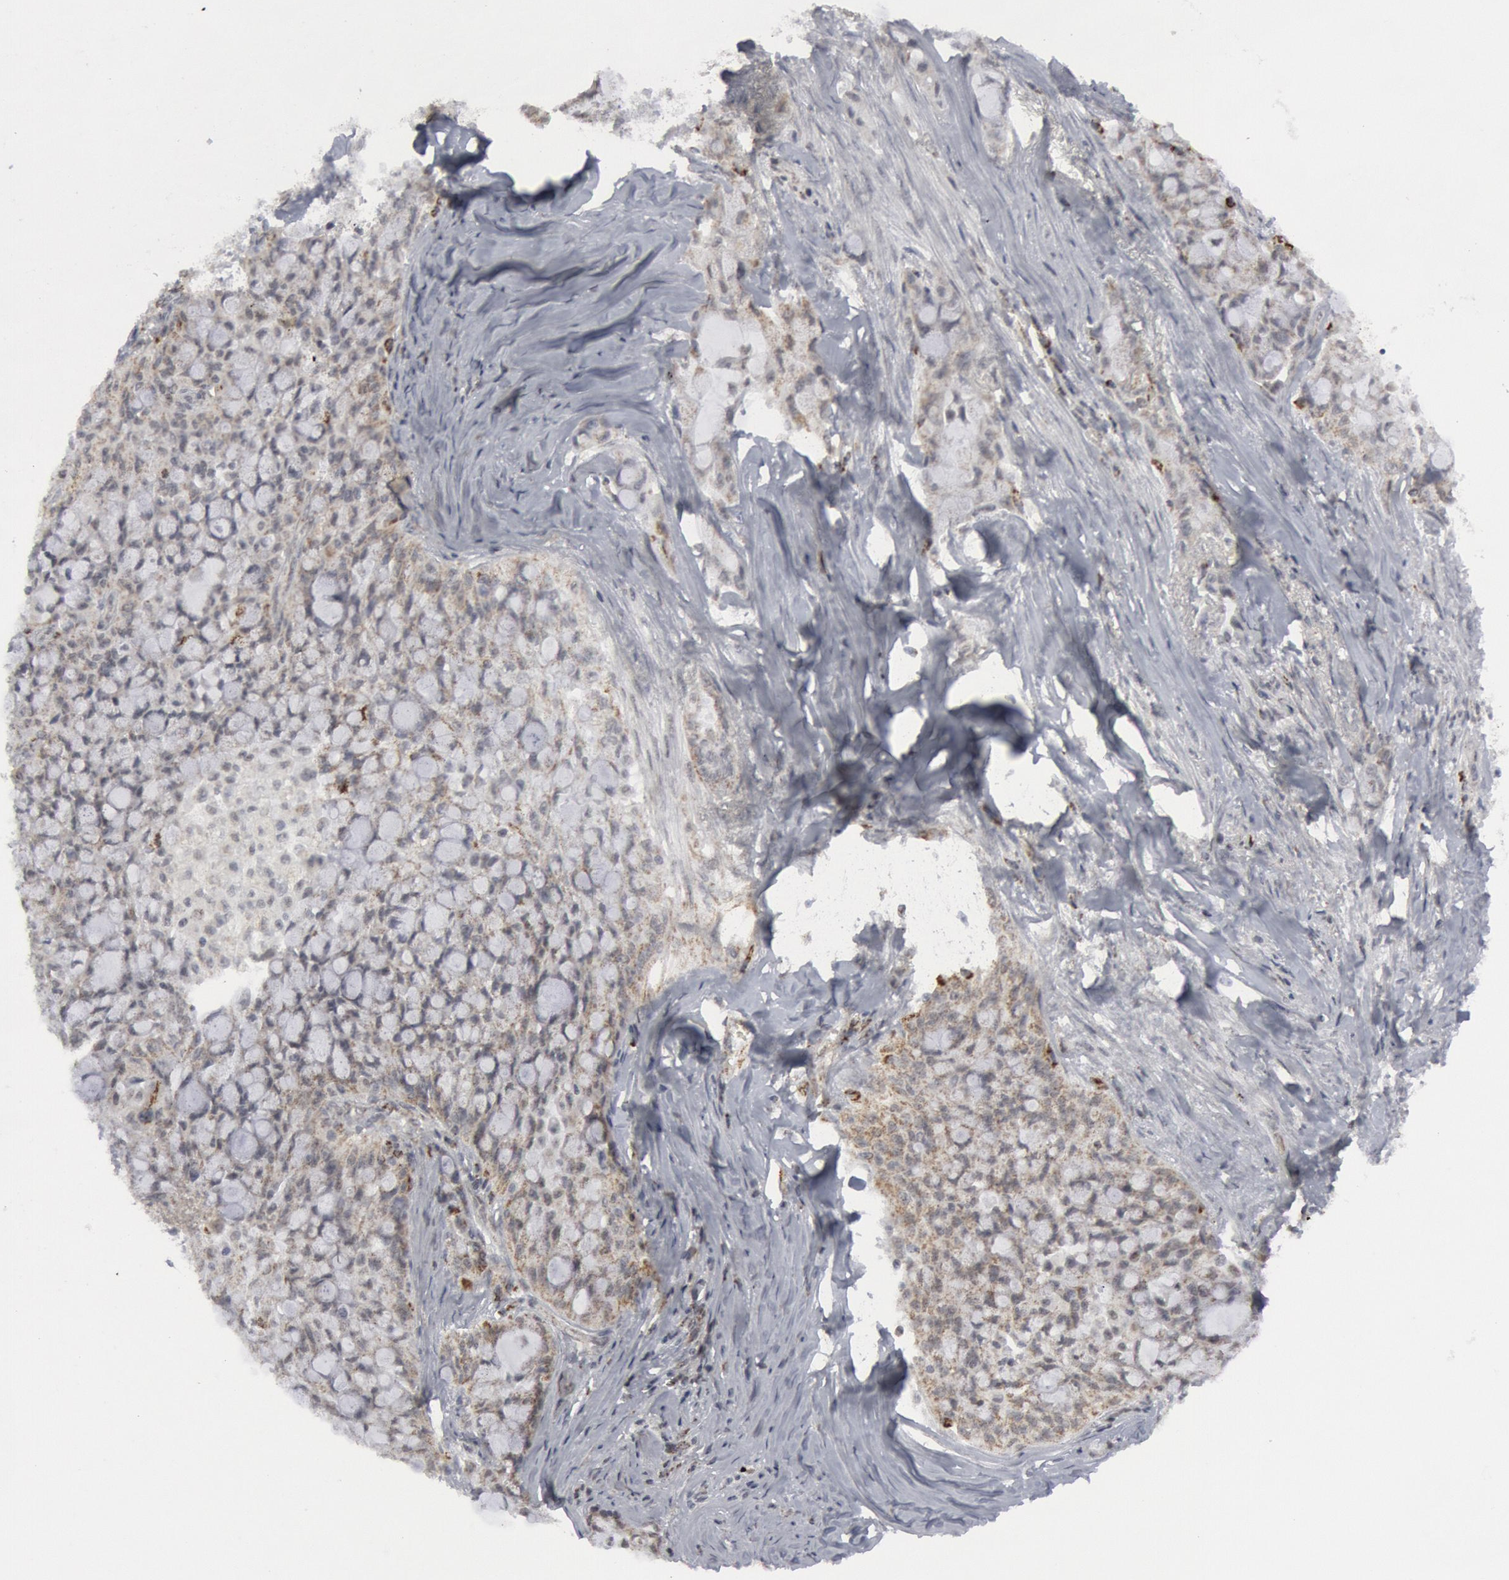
{"staining": {"intensity": "weak", "quantity": "<25%", "location": "cytoplasmic/membranous"}, "tissue": "lung cancer", "cell_type": "Tumor cells", "image_type": "cancer", "snomed": [{"axis": "morphology", "description": "Adenocarcinoma, NOS"}, {"axis": "topography", "description": "Lung"}], "caption": "Immunohistochemical staining of human lung cancer (adenocarcinoma) reveals no significant staining in tumor cells.", "gene": "CASP9", "patient": {"sex": "female", "age": 44}}